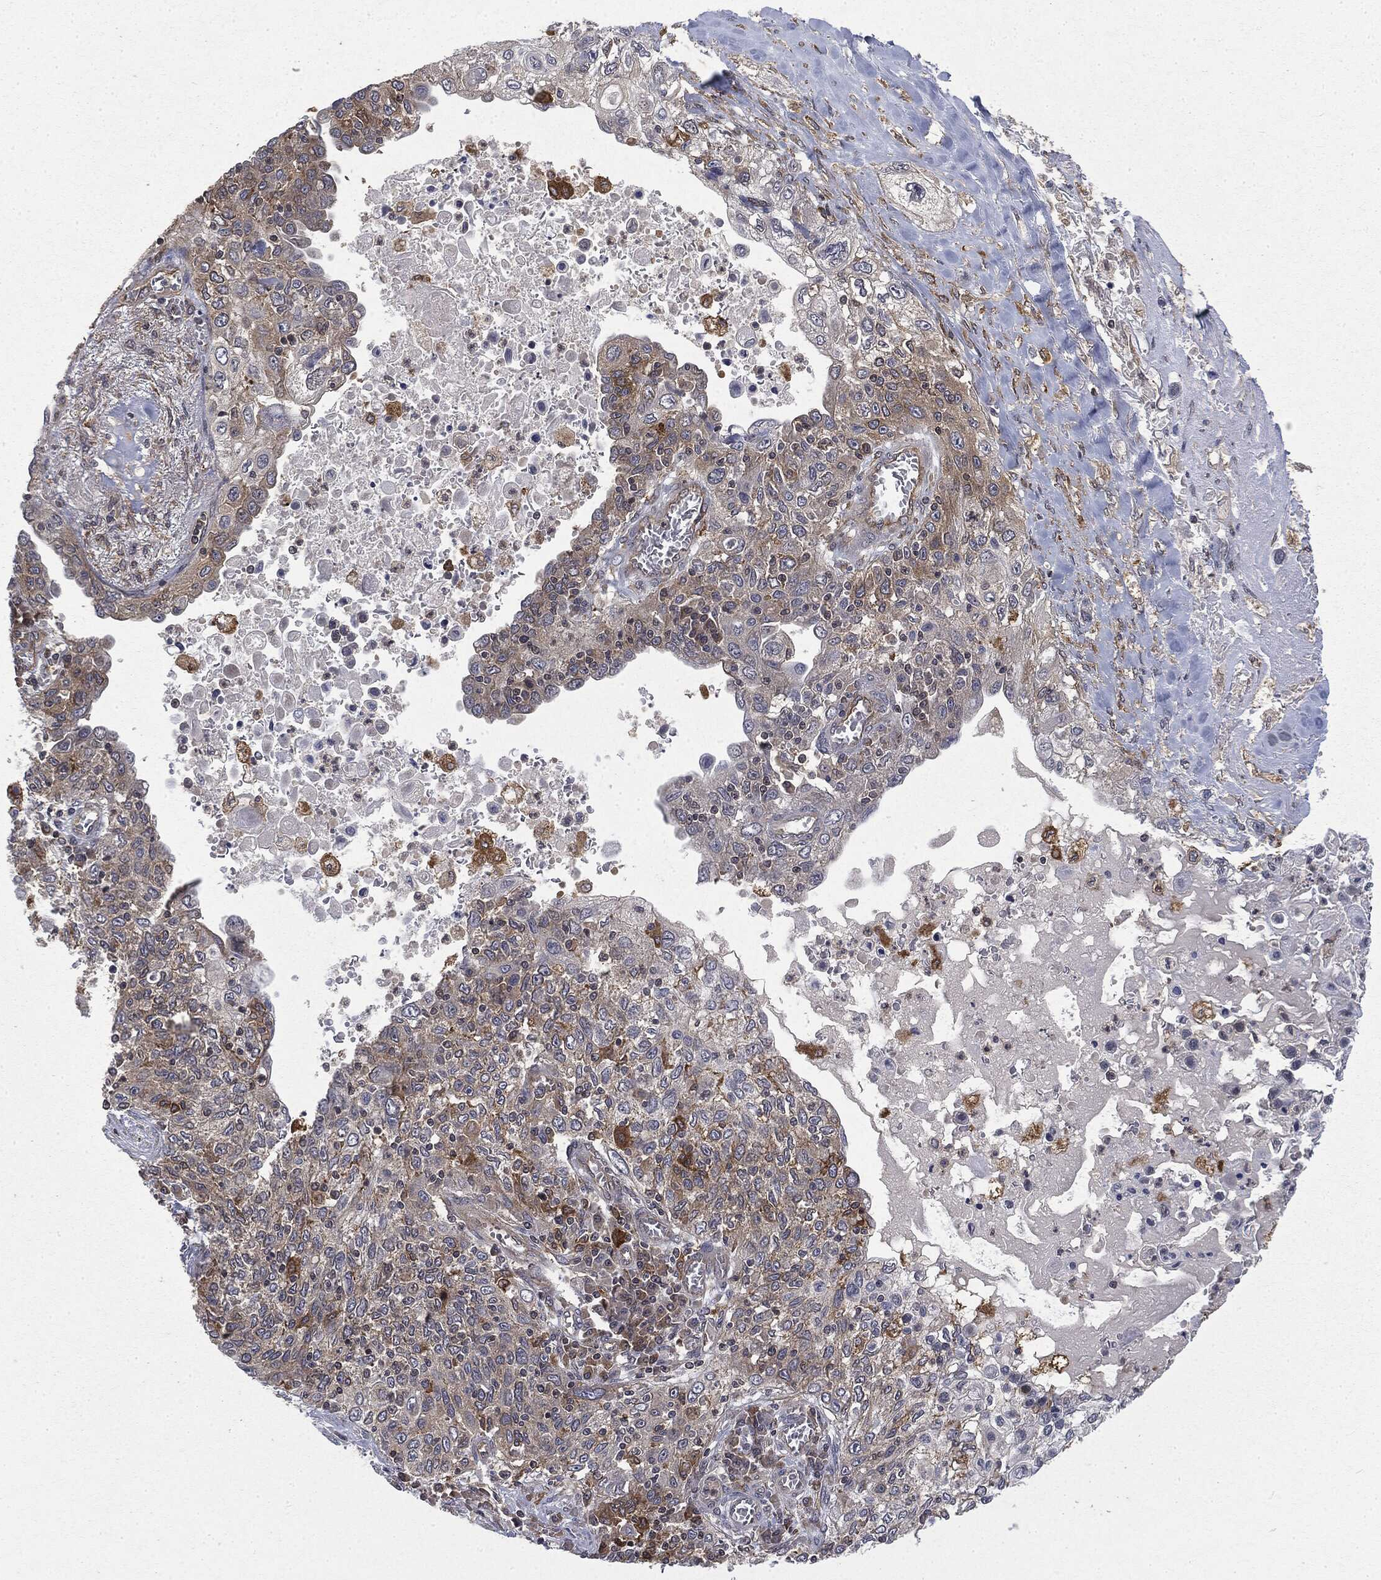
{"staining": {"intensity": "moderate", "quantity": "<25%", "location": "cytoplasmic/membranous"}, "tissue": "lung cancer", "cell_type": "Tumor cells", "image_type": "cancer", "snomed": [{"axis": "morphology", "description": "Squamous cell carcinoma, NOS"}, {"axis": "topography", "description": "Lung"}], "caption": "Lung cancer was stained to show a protein in brown. There is low levels of moderate cytoplasmic/membranous positivity in approximately <25% of tumor cells. Immunohistochemistry stains the protein of interest in brown and the nuclei are stained blue.", "gene": "SNX5", "patient": {"sex": "female", "age": 69}}